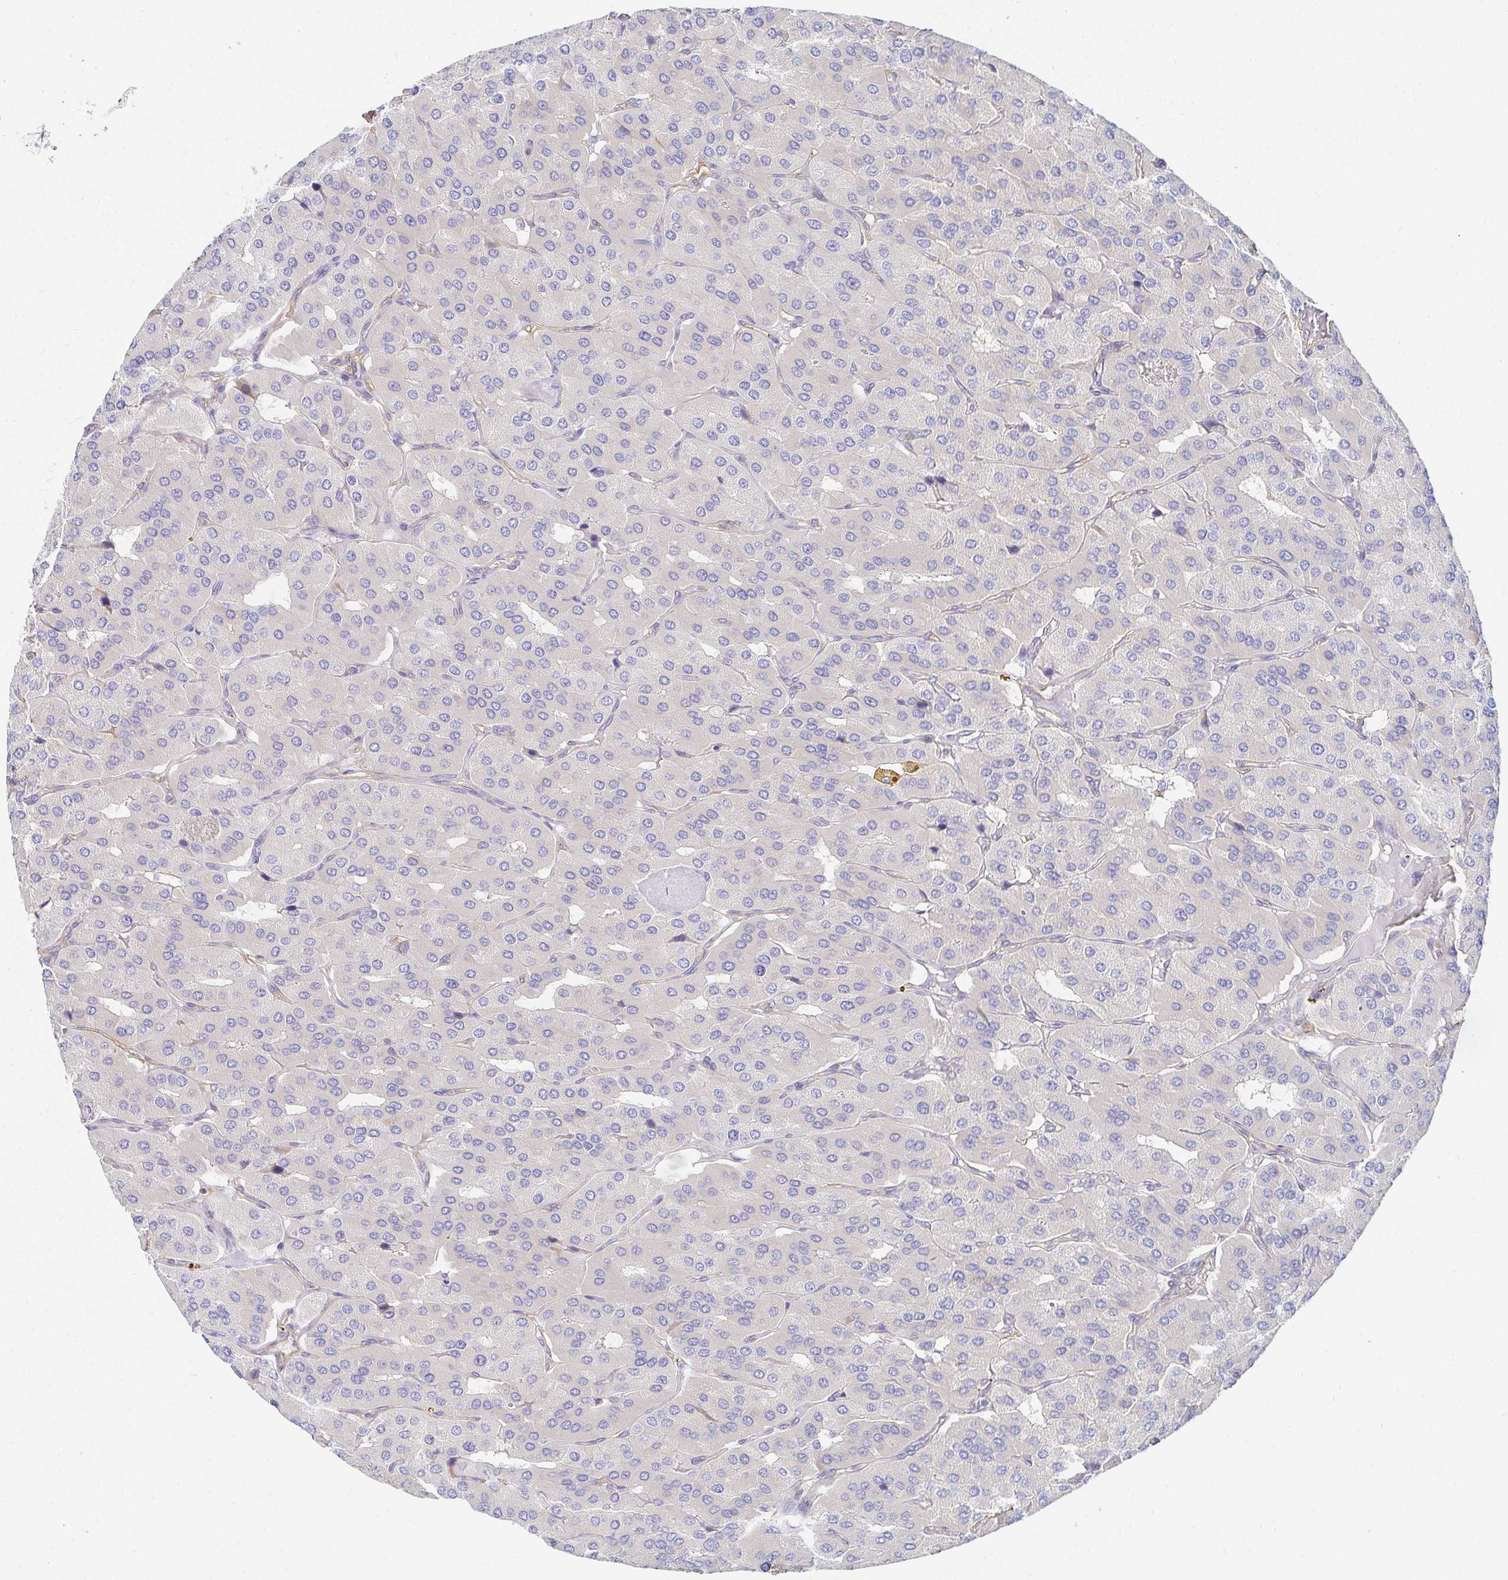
{"staining": {"intensity": "negative", "quantity": "none", "location": "none"}, "tissue": "parathyroid gland", "cell_type": "Glandular cells", "image_type": "normal", "snomed": [{"axis": "morphology", "description": "Normal tissue, NOS"}, {"axis": "morphology", "description": "Adenoma, NOS"}, {"axis": "topography", "description": "Parathyroid gland"}], "caption": "Immunohistochemical staining of normal parathyroid gland demonstrates no significant staining in glandular cells. (Brightfield microscopy of DAB (3,3'-diaminobenzidine) immunohistochemistry (IHC) at high magnification).", "gene": "TSPAN19", "patient": {"sex": "female", "age": 86}}